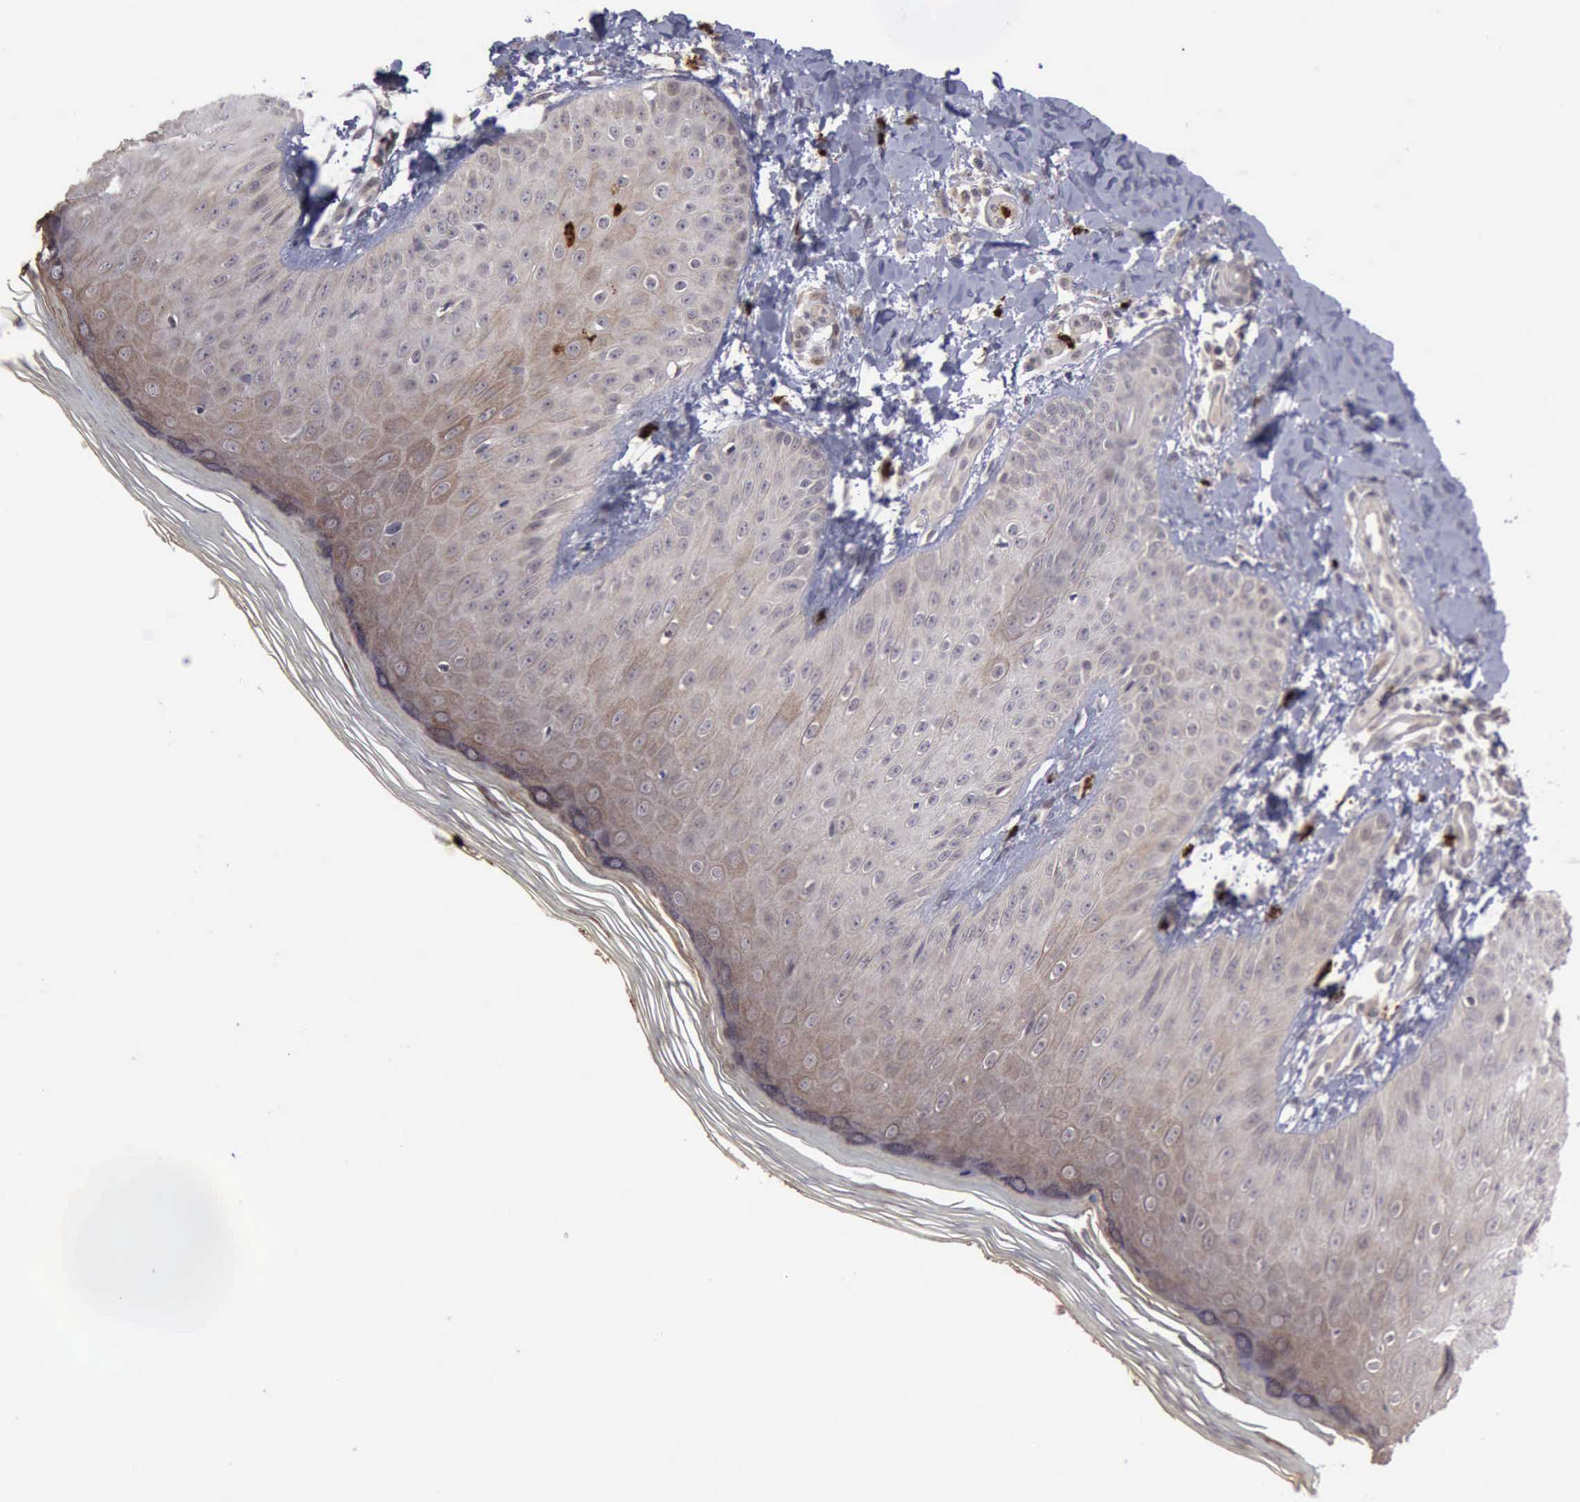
{"staining": {"intensity": "negative", "quantity": "none", "location": "none"}, "tissue": "skin", "cell_type": "Epidermal cells", "image_type": "normal", "snomed": [{"axis": "morphology", "description": "Normal tissue, NOS"}, {"axis": "morphology", "description": "Inflammation, NOS"}, {"axis": "topography", "description": "Soft tissue"}, {"axis": "topography", "description": "Anal"}], "caption": "Skin stained for a protein using immunohistochemistry (IHC) displays no staining epidermal cells.", "gene": "MMP9", "patient": {"sex": "female", "age": 15}}